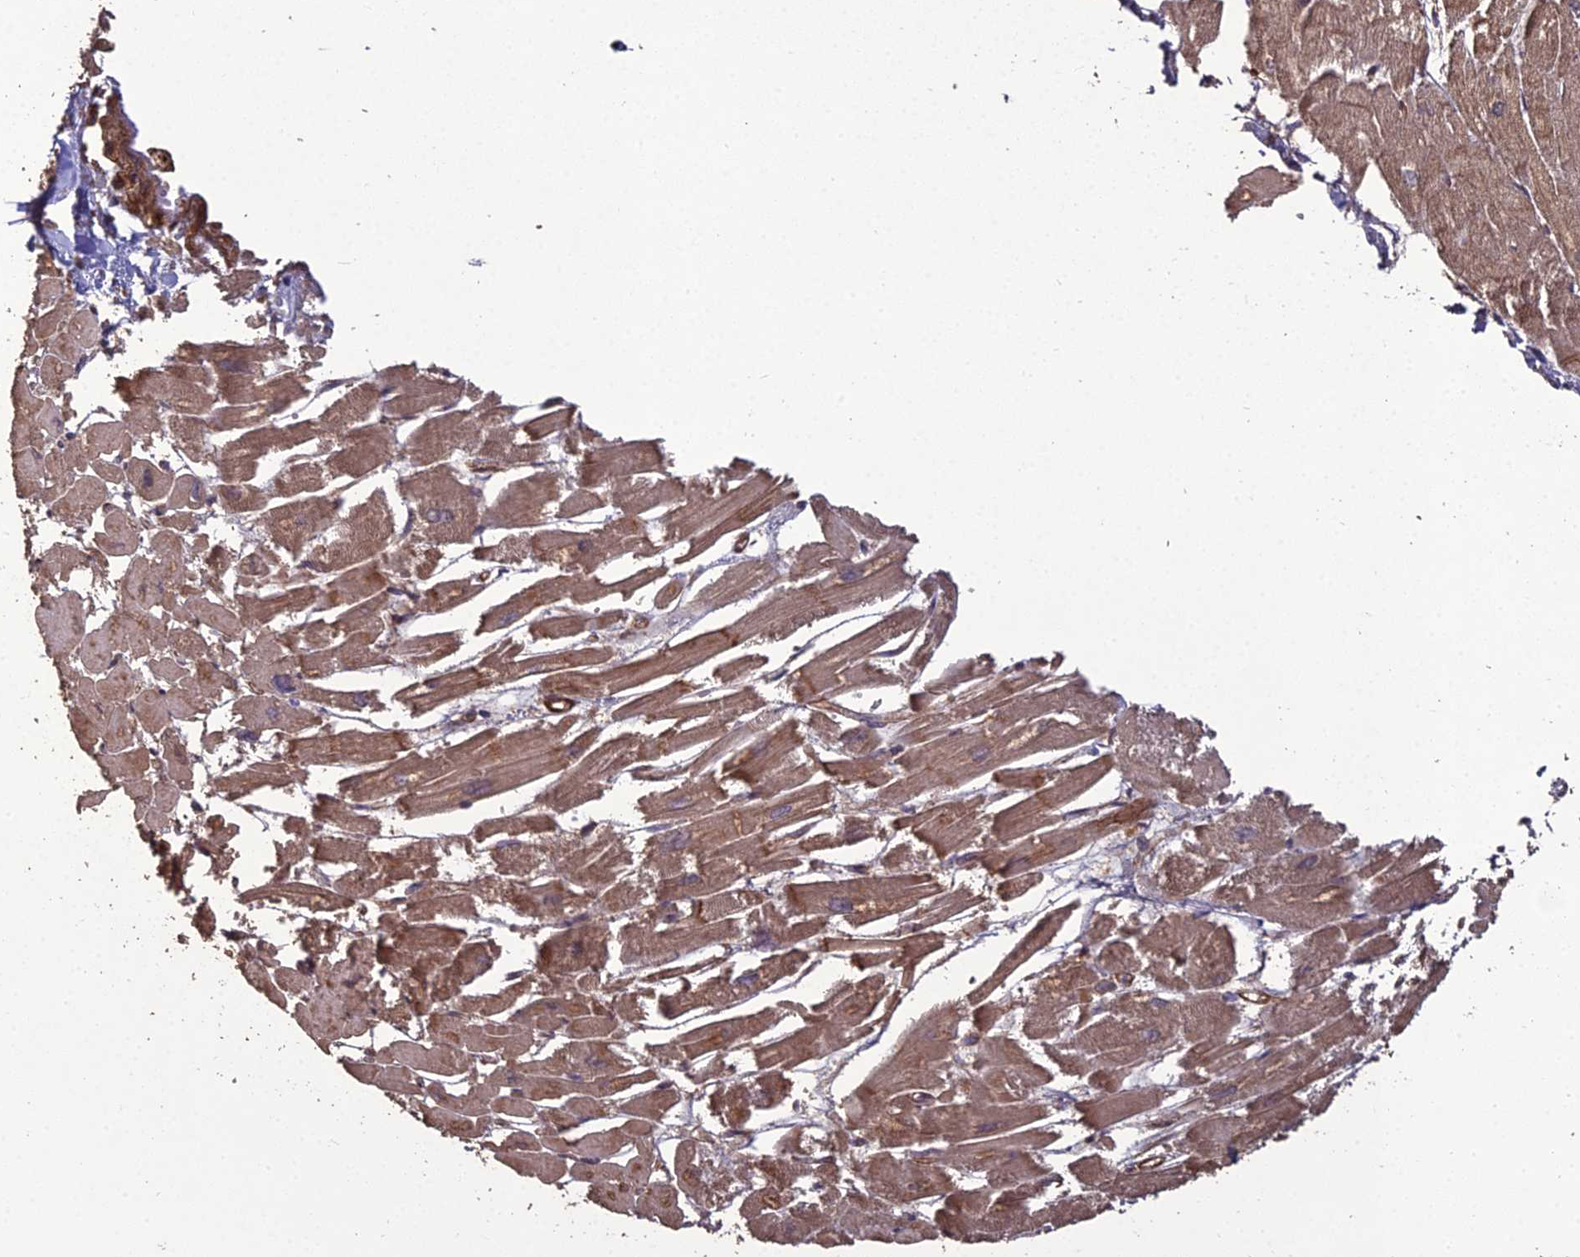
{"staining": {"intensity": "moderate", "quantity": ">75%", "location": "cytoplasmic/membranous"}, "tissue": "heart muscle", "cell_type": "Cardiomyocytes", "image_type": "normal", "snomed": [{"axis": "morphology", "description": "Normal tissue, NOS"}, {"axis": "topography", "description": "Heart"}], "caption": "The immunohistochemical stain shows moderate cytoplasmic/membranous expression in cardiomyocytes of unremarkable heart muscle. The staining was performed using DAB (3,3'-diaminobenzidine) to visualize the protein expression in brown, while the nuclei were stained in blue with hematoxylin (Magnification: 20x).", "gene": "ATP6V0A2", "patient": {"sex": "male", "age": 54}}